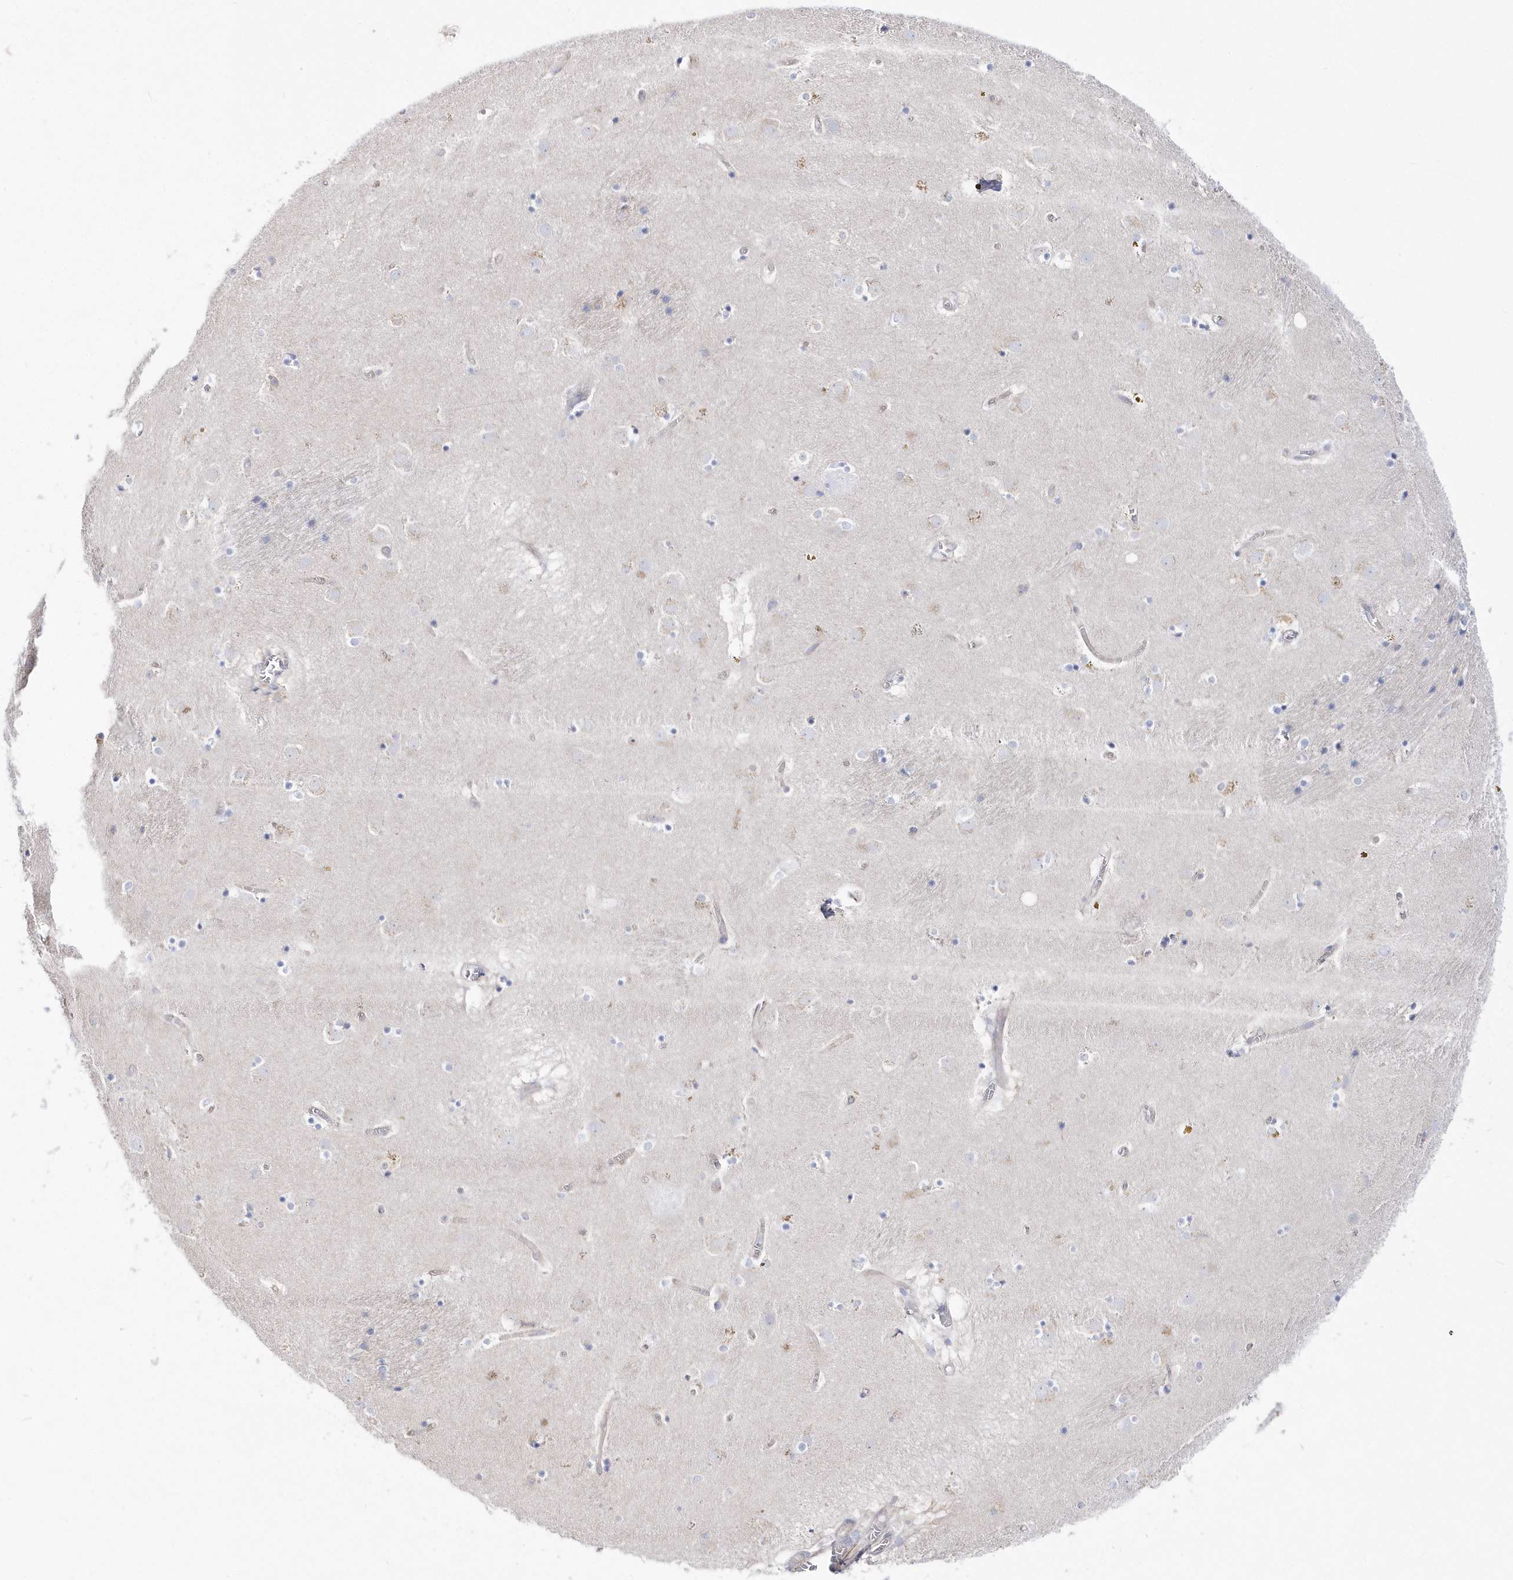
{"staining": {"intensity": "weak", "quantity": "<25%", "location": "cytoplasmic/membranous"}, "tissue": "caudate", "cell_type": "Glial cells", "image_type": "normal", "snomed": [{"axis": "morphology", "description": "Normal tissue, NOS"}, {"axis": "topography", "description": "Lateral ventricle wall"}], "caption": "High power microscopy micrograph of an immunohistochemistry (IHC) micrograph of unremarkable caudate, revealing no significant expression in glial cells.", "gene": "TMCO6", "patient": {"sex": "male", "age": 70}}